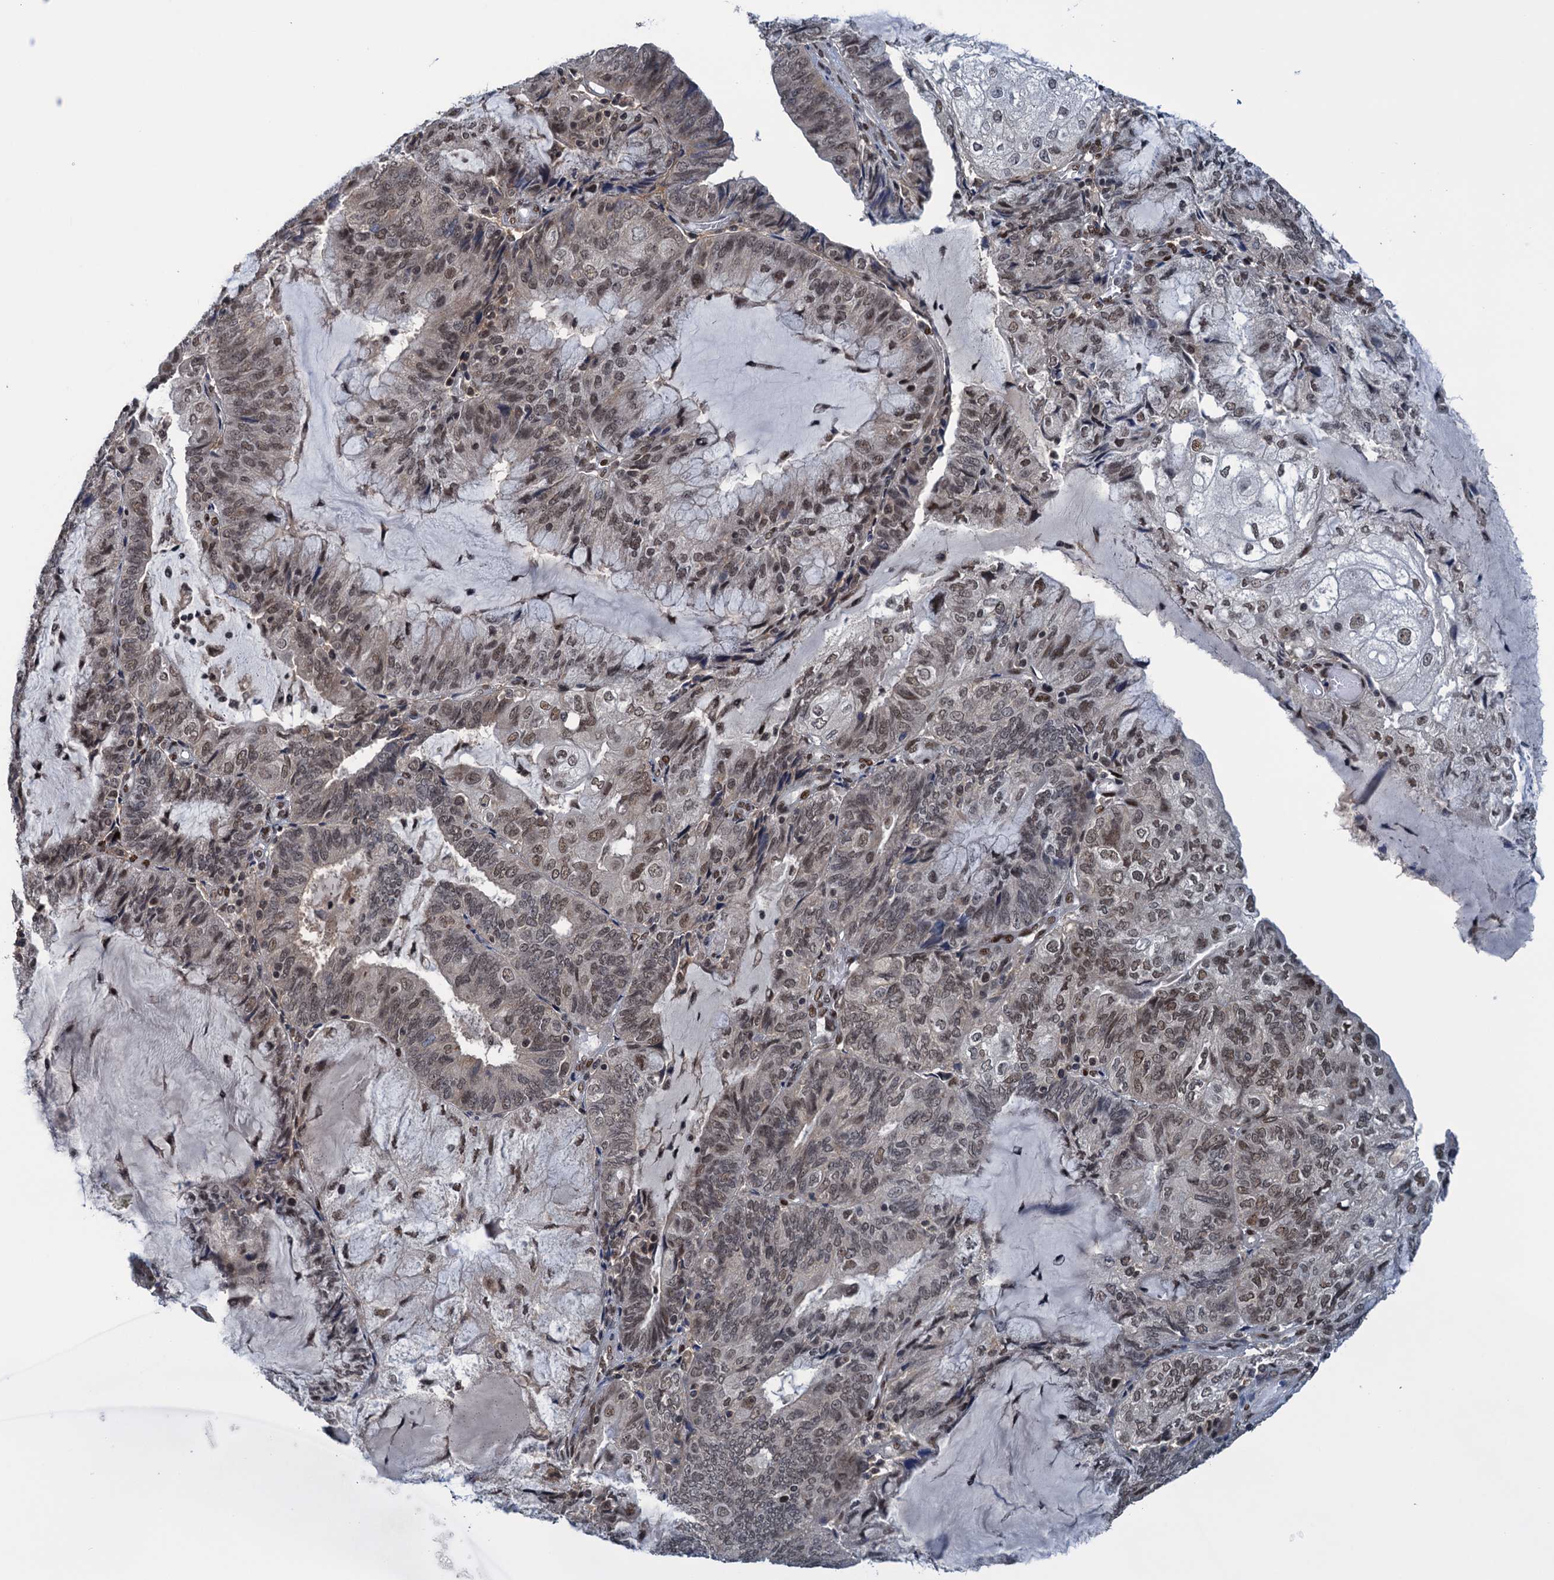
{"staining": {"intensity": "moderate", "quantity": ">75%", "location": "nuclear"}, "tissue": "endometrial cancer", "cell_type": "Tumor cells", "image_type": "cancer", "snomed": [{"axis": "morphology", "description": "Adenocarcinoma, NOS"}, {"axis": "topography", "description": "Endometrium"}], "caption": "This is an image of IHC staining of endometrial cancer (adenocarcinoma), which shows moderate expression in the nuclear of tumor cells.", "gene": "SAE1", "patient": {"sex": "female", "age": 81}}